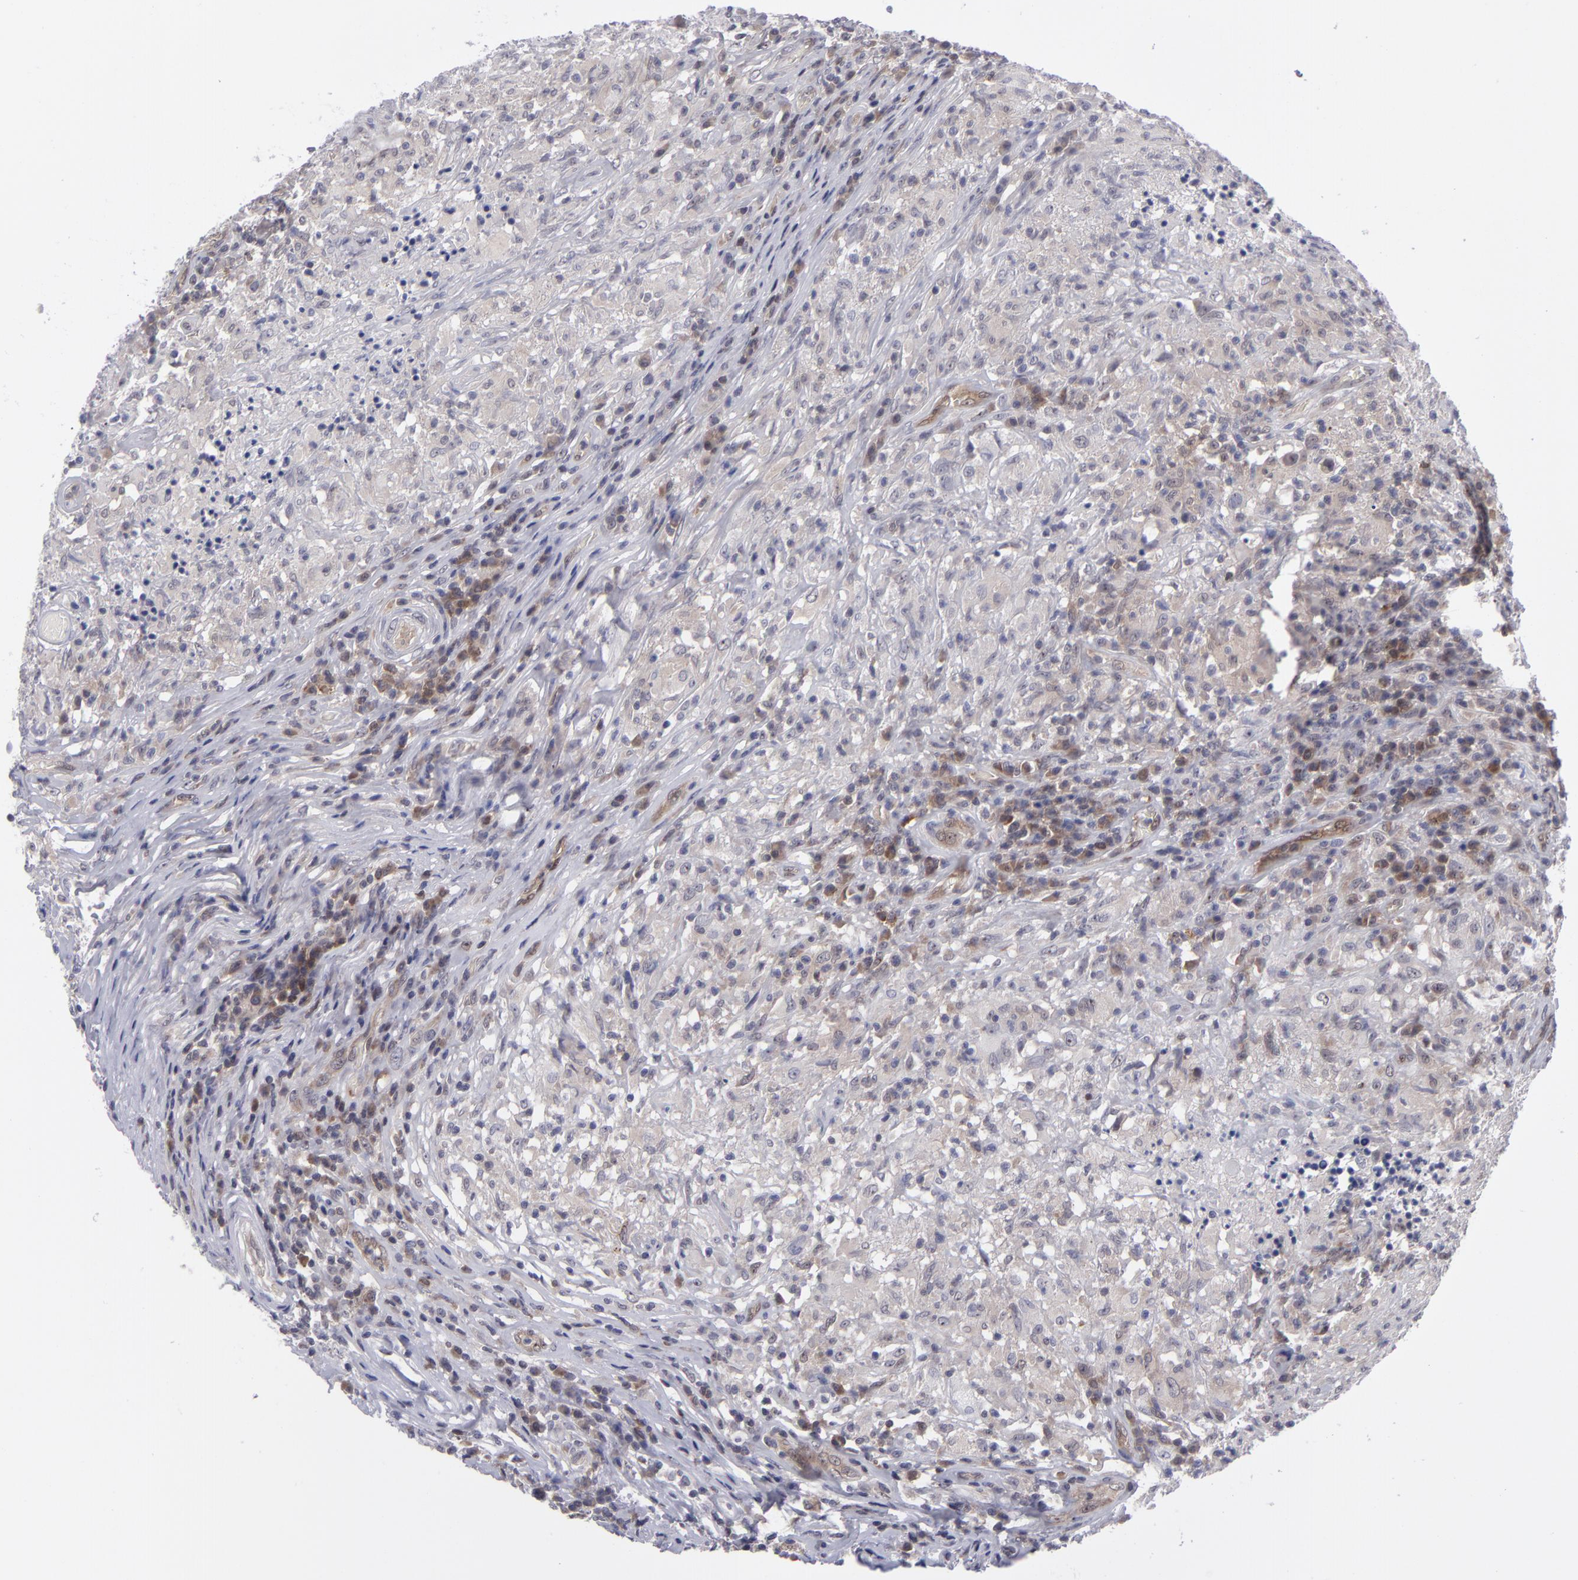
{"staining": {"intensity": "negative", "quantity": "none", "location": "none"}, "tissue": "testis cancer", "cell_type": "Tumor cells", "image_type": "cancer", "snomed": [{"axis": "morphology", "description": "Seminoma, NOS"}, {"axis": "topography", "description": "Testis"}], "caption": "Immunohistochemistry (IHC) of human testis seminoma demonstrates no staining in tumor cells.", "gene": "BCL10", "patient": {"sex": "male", "age": 34}}